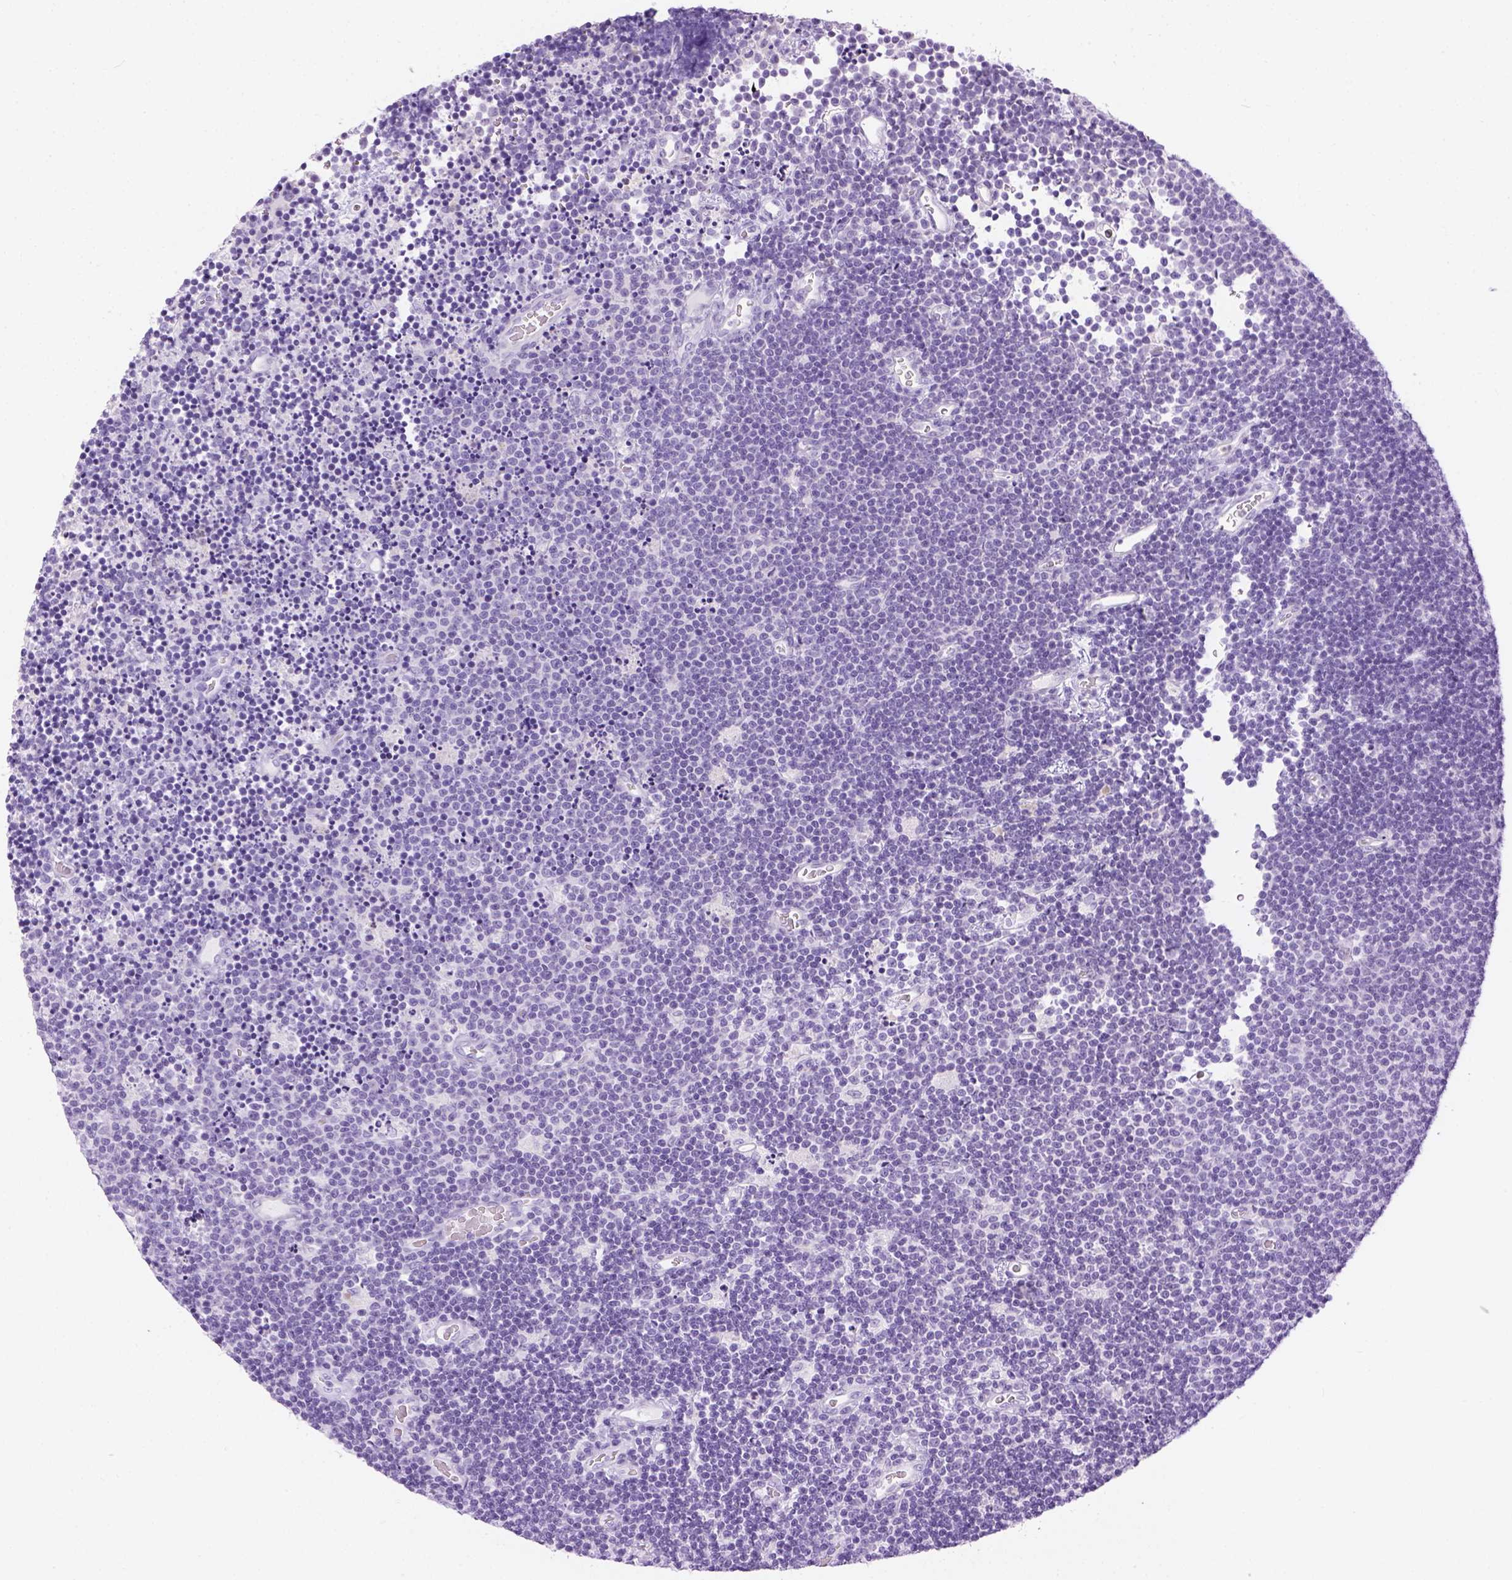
{"staining": {"intensity": "negative", "quantity": "none", "location": "none"}, "tissue": "lymphoma", "cell_type": "Tumor cells", "image_type": "cancer", "snomed": [{"axis": "morphology", "description": "Malignant lymphoma, non-Hodgkin's type, Low grade"}, {"axis": "topography", "description": "Brain"}], "caption": "Tumor cells are negative for brown protein staining in lymphoma. (IHC, brightfield microscopy, high magnification).", "gene": "TMEM38A", "patient": {"sex": "female", "age": 66}}